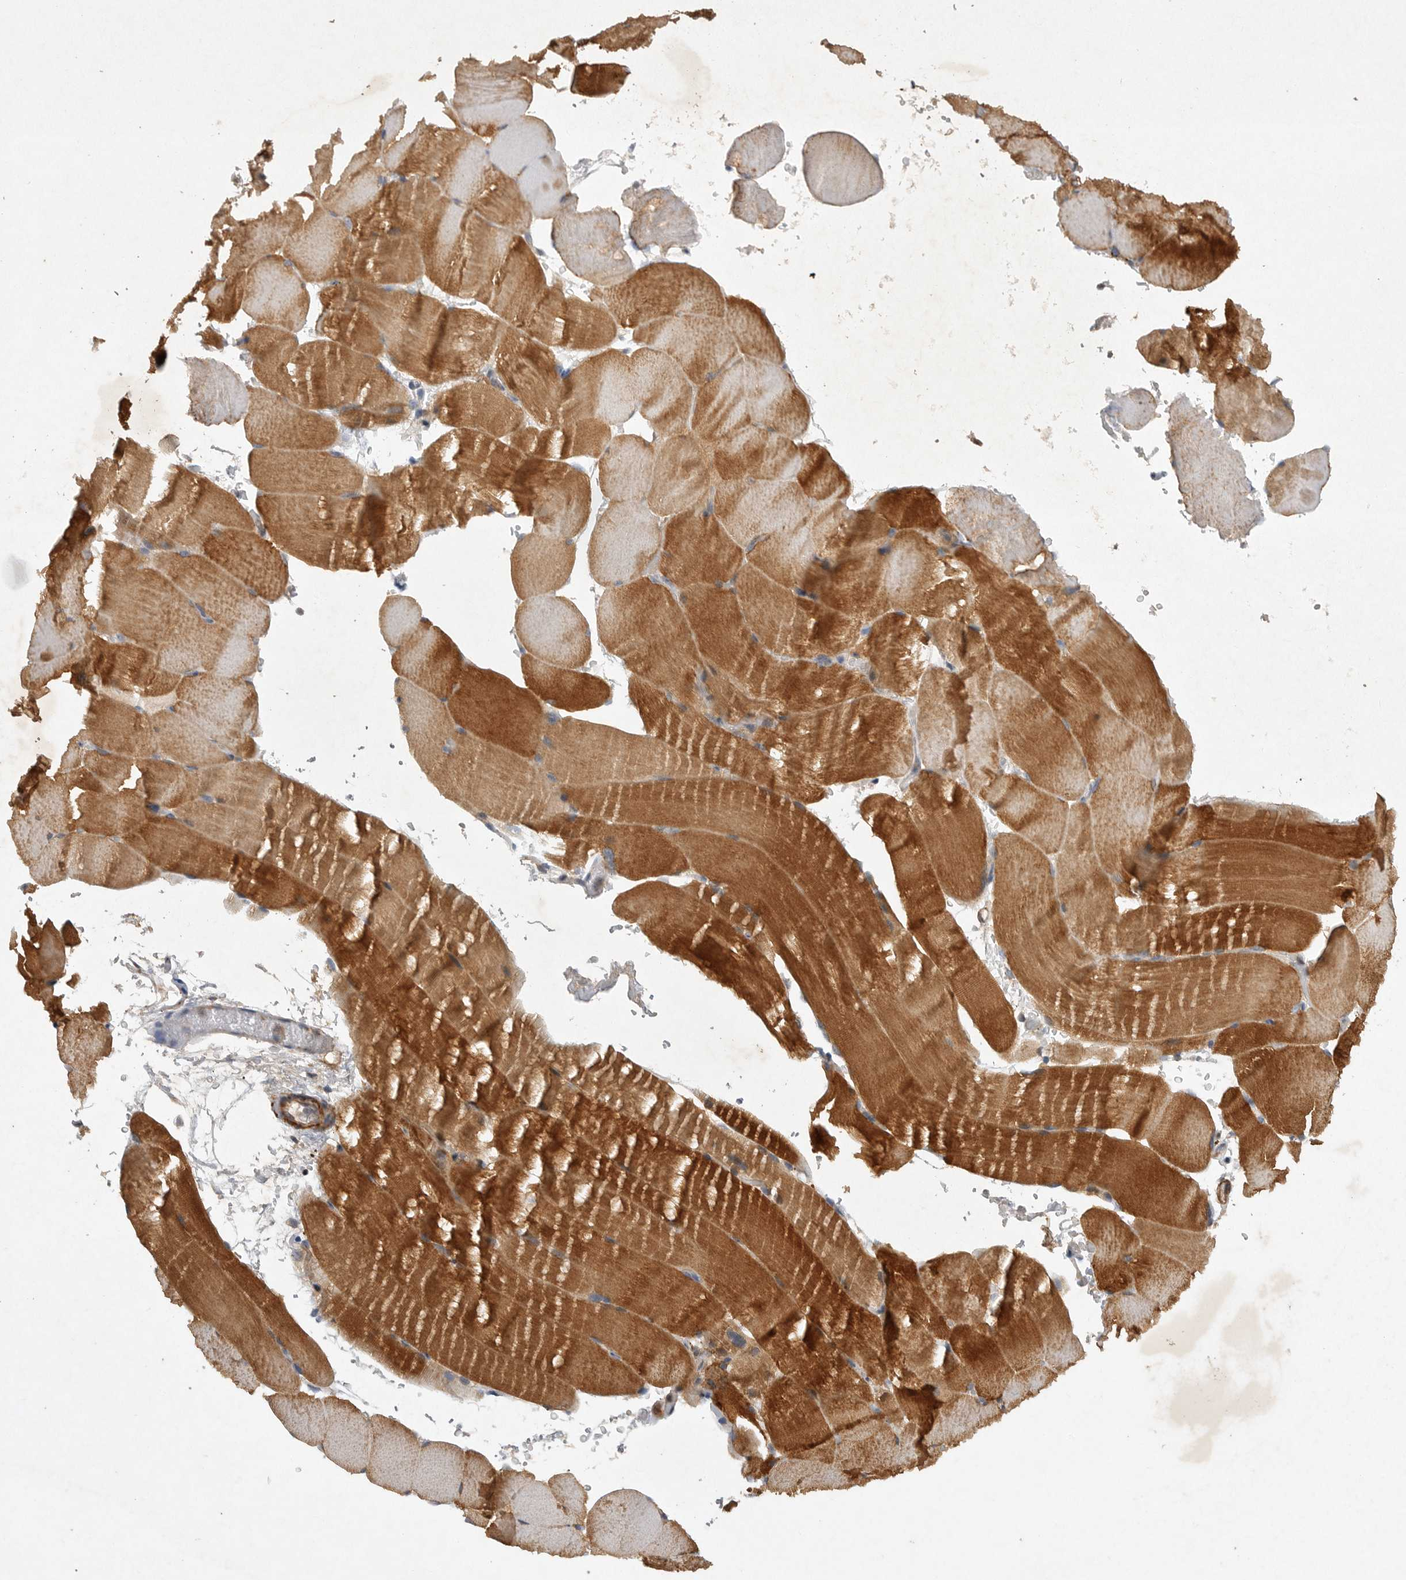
{"staining": {"intensity": "strong", "quantity": "25%-75%", "location": "cytoplasmic/membranous"}, "tissue": "skeletal muscle", "cell_type": "Myocytes", "image_type": "normal", "snomed": [{"axis": "morphology", "description": "Normal tissue, NOS"}, {"axis": "topography", "description": "Skeletal muscle"}, {"axis": "topography", "description": "Parathyroid gland"}], "caption": "Strong cytoplasmic/membranous positivity for a protein is identified in approximately 25%-75% of myocytes of normal skeletal muscle using immunohistochemistry (IHC).", "gene": "EDEM3", "patient": {"sex": "female", "age": 37}}